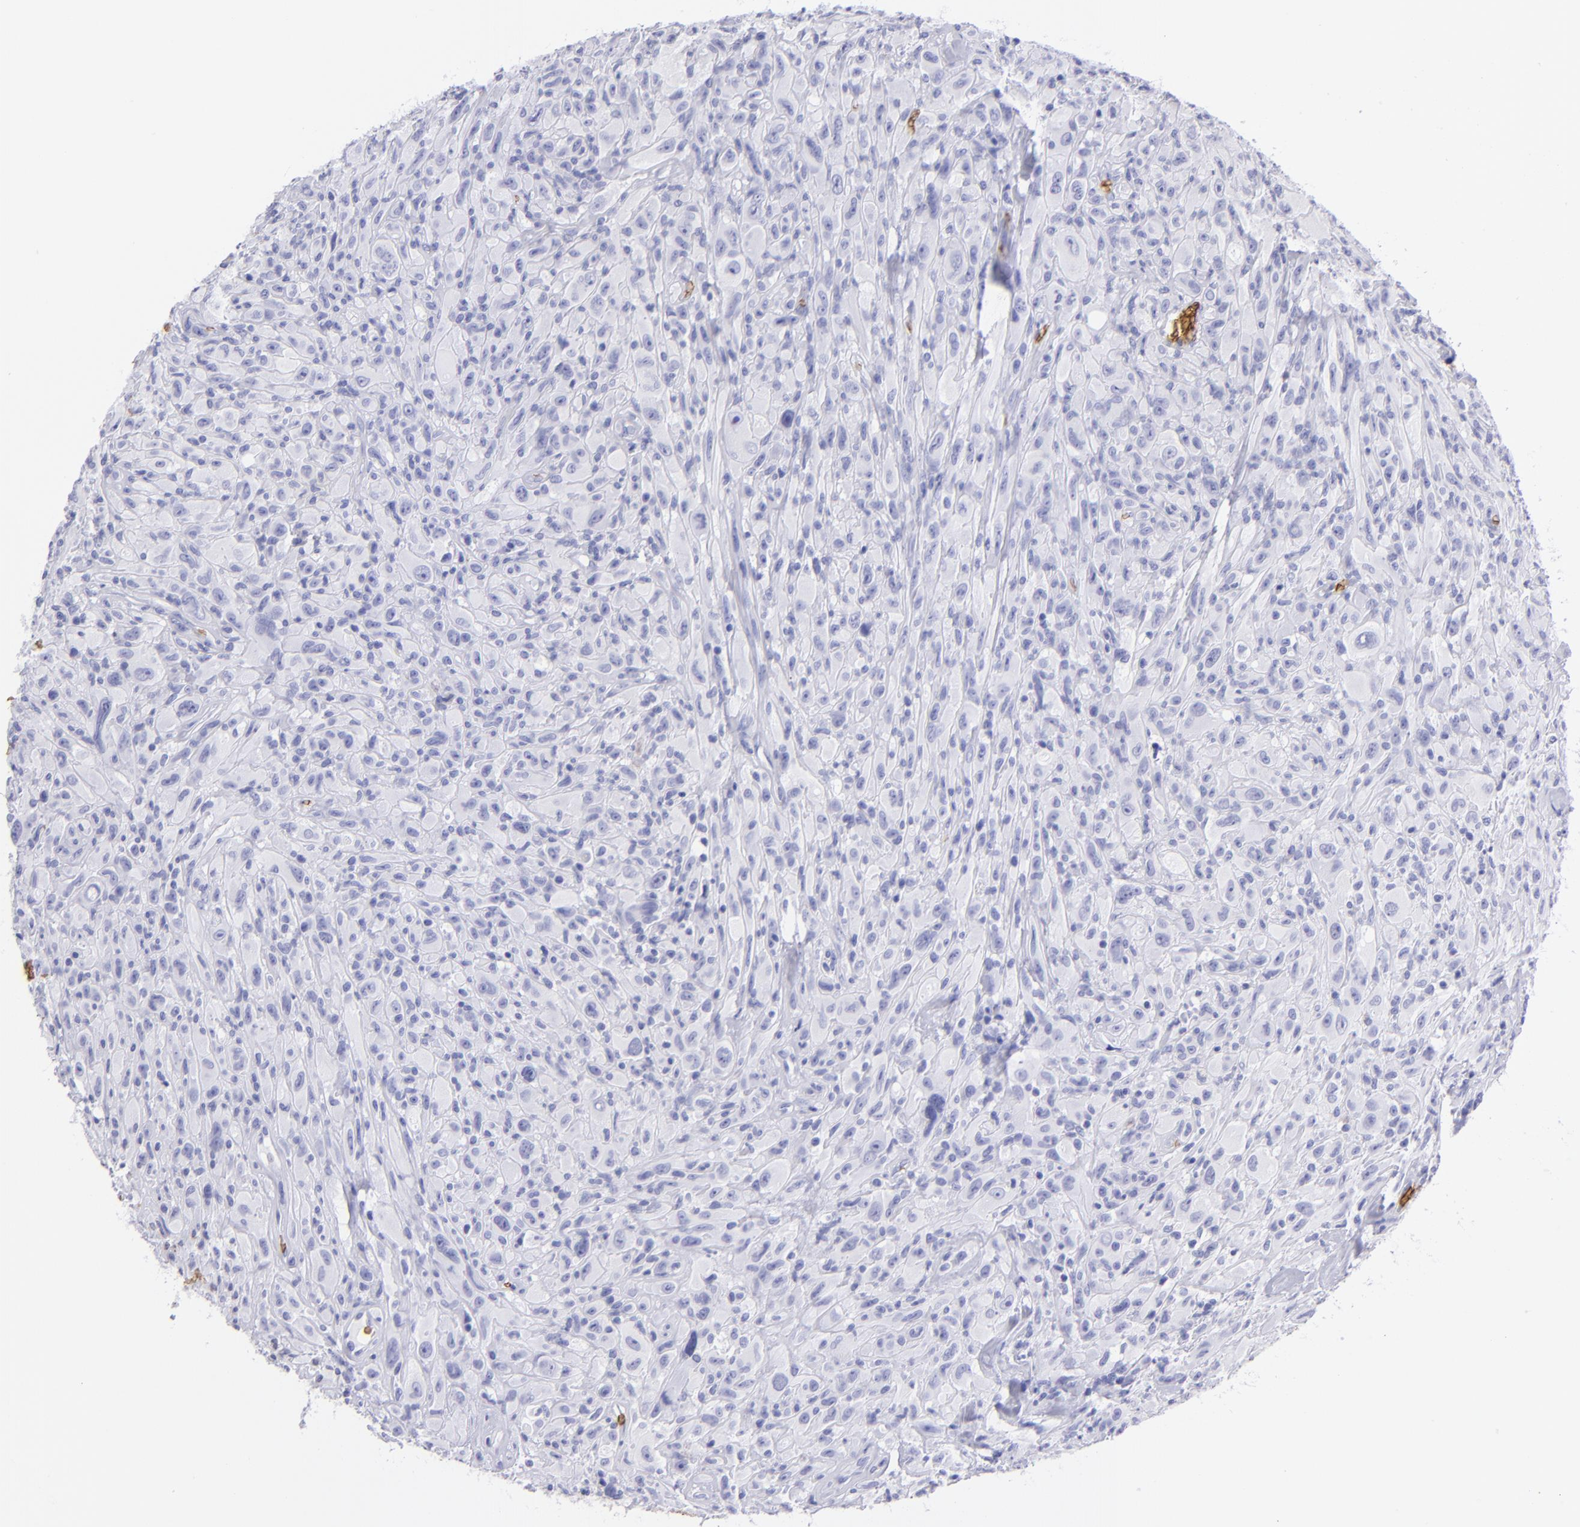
{"staining": {"intensity": "negative", "quantity": "none", "location": "none"}, "tissue": "glioma", "cell_type": "Tumor cells", "image_type": "cancer", "snomed": [{"axis": "morphology", "description": "Glioma, malignant, High grade"}, {"axis": "topography", "description": "Brain"}], "caption": "The micrograph shows no staining of tumor cells in malignant high-grade glioma. (Brightfield microscopy of DAB immunohistochemistry (IHC) at high magnification).", "gene": "GYPA", "patient": {"sex": "male", "age": 48}}